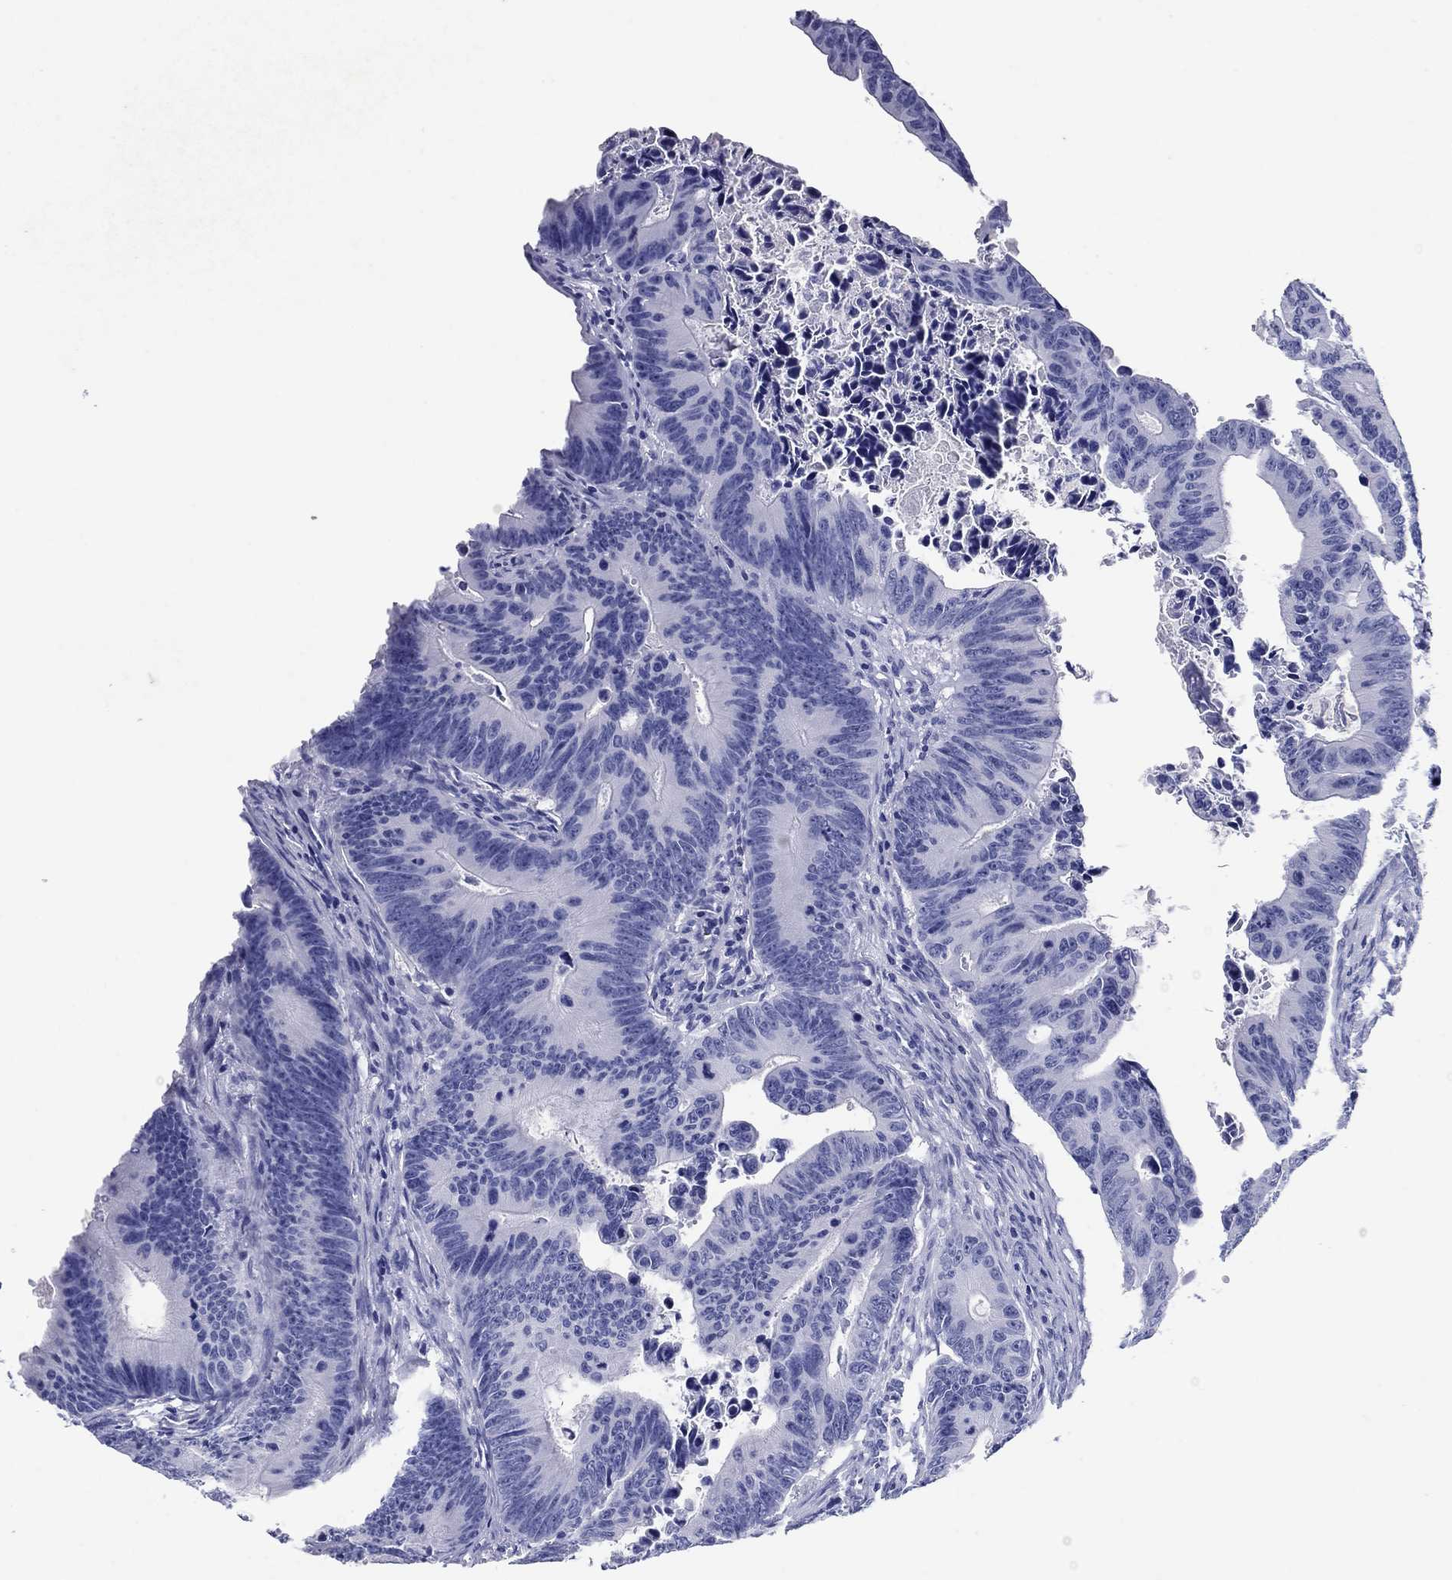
{"staining": {"intensity": "negative", "quantity": "none", "location": "none"}, "tissue": "colorectal cancer", "cell_type": "Tumor cells", "image_type": "cancer", "snomed": [{"axis": "morphology", "description": "Adenocarcinoma, NOS"}, {"axis": "topography", "description": "Colon"}], "caption": "Colorectal cancer stained for a protein using immunohistochemistry (IHC) reveals no staining tumor cells.", "gene": "ATP4A", "patient": {"sex": "female", "age": 87}}